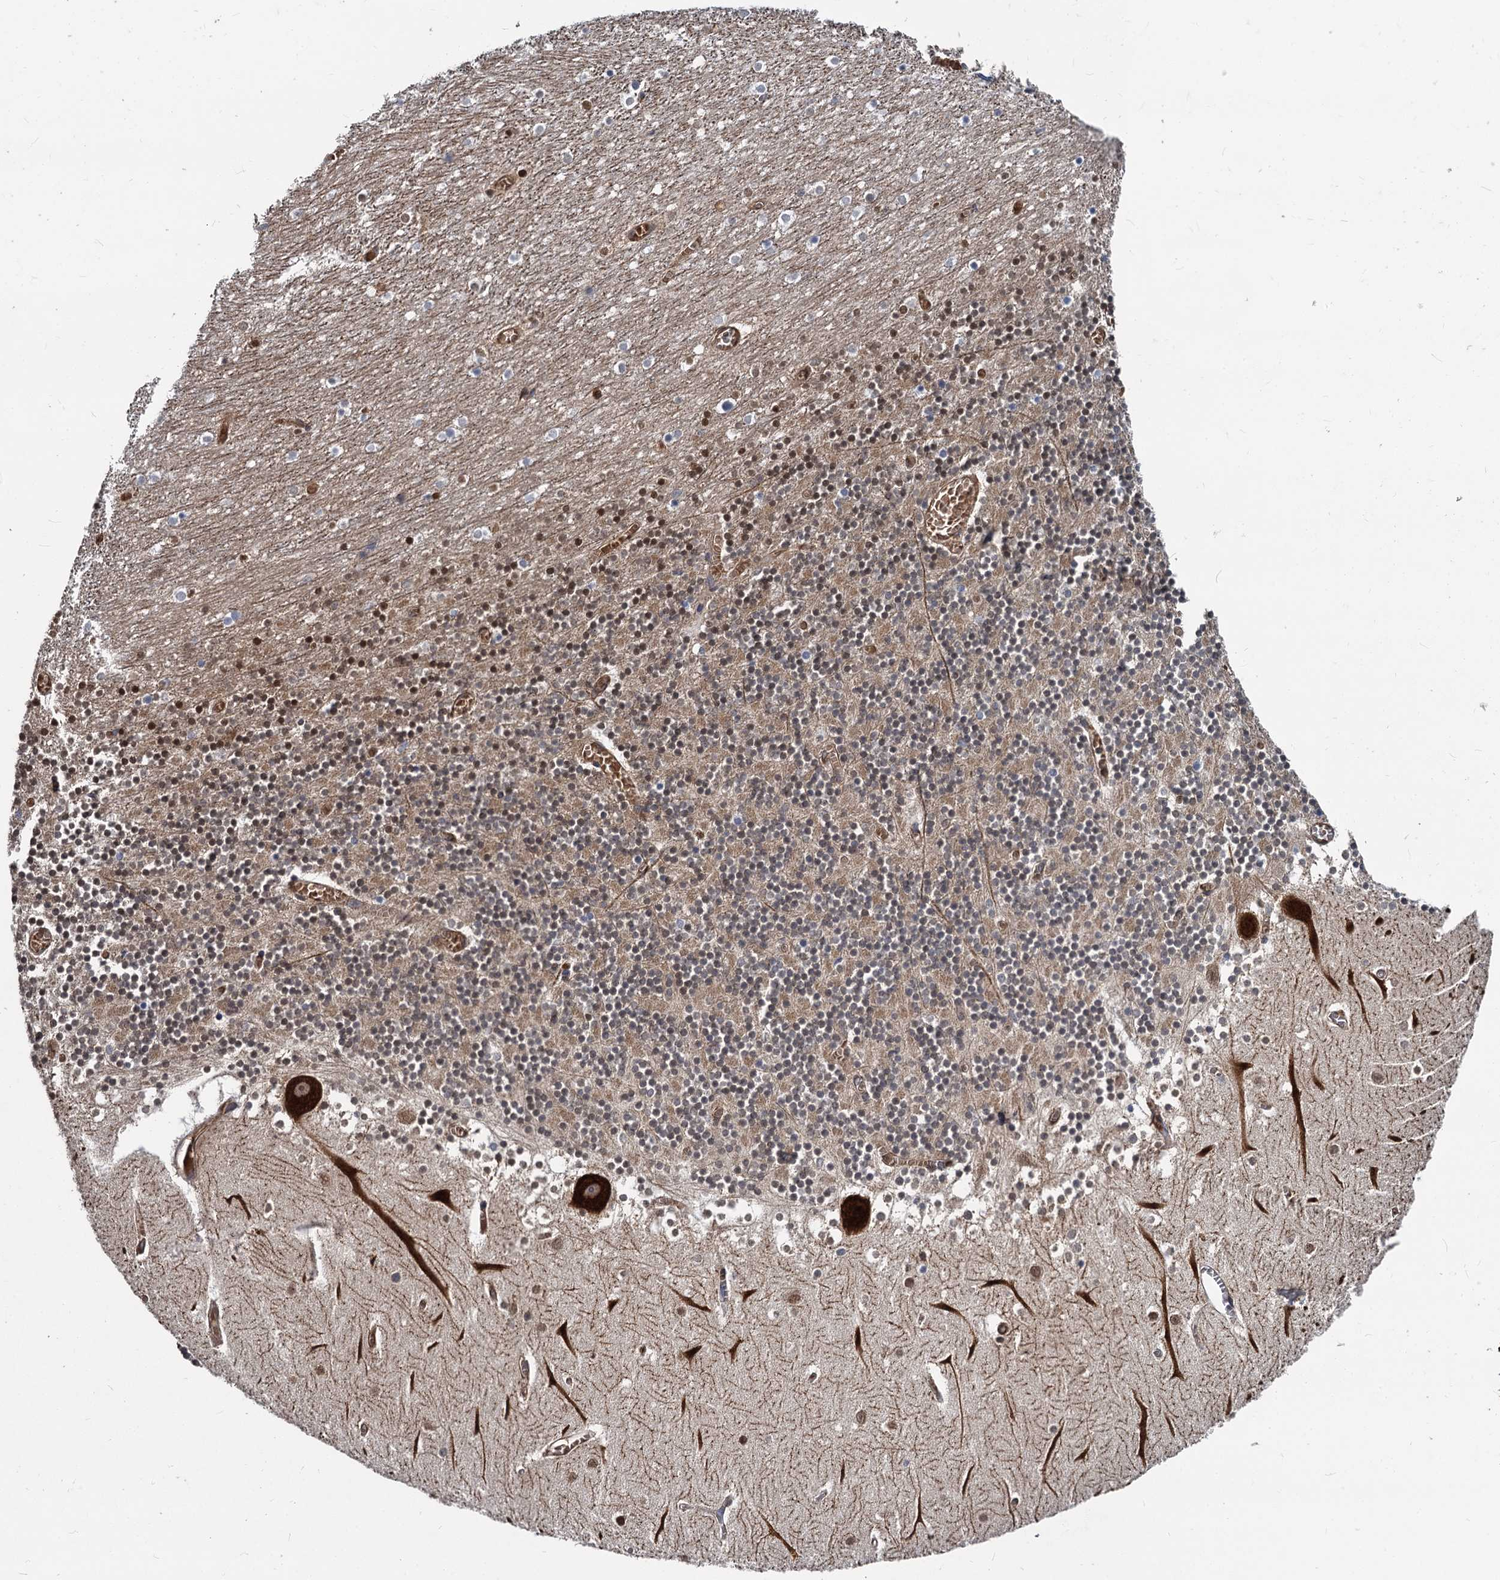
{"staining": {"intensity": "moderate", "quantity": "25%-75%", "location": "cytoplasmic/membranous,nuclear"}, "tissue": "cerebellum", "cell_type": "Cells in granular layer", "image_type": "normal", "snomed": [{"axis": "morphology", "description": "Normal tissue, NOS"}, {"axis": "topography", "description": "Cerebellum"}], "caption": "The micrograph displays staining of normal cerebellum, revealing moderate cytoplasmic/membranous,nuclear protein staining (brown color) within cells in granular layer. (IHC, brightfield microscopy, high magnification).", "gene": "STIM1", "patient": {"sex": "female", "age": 28}}